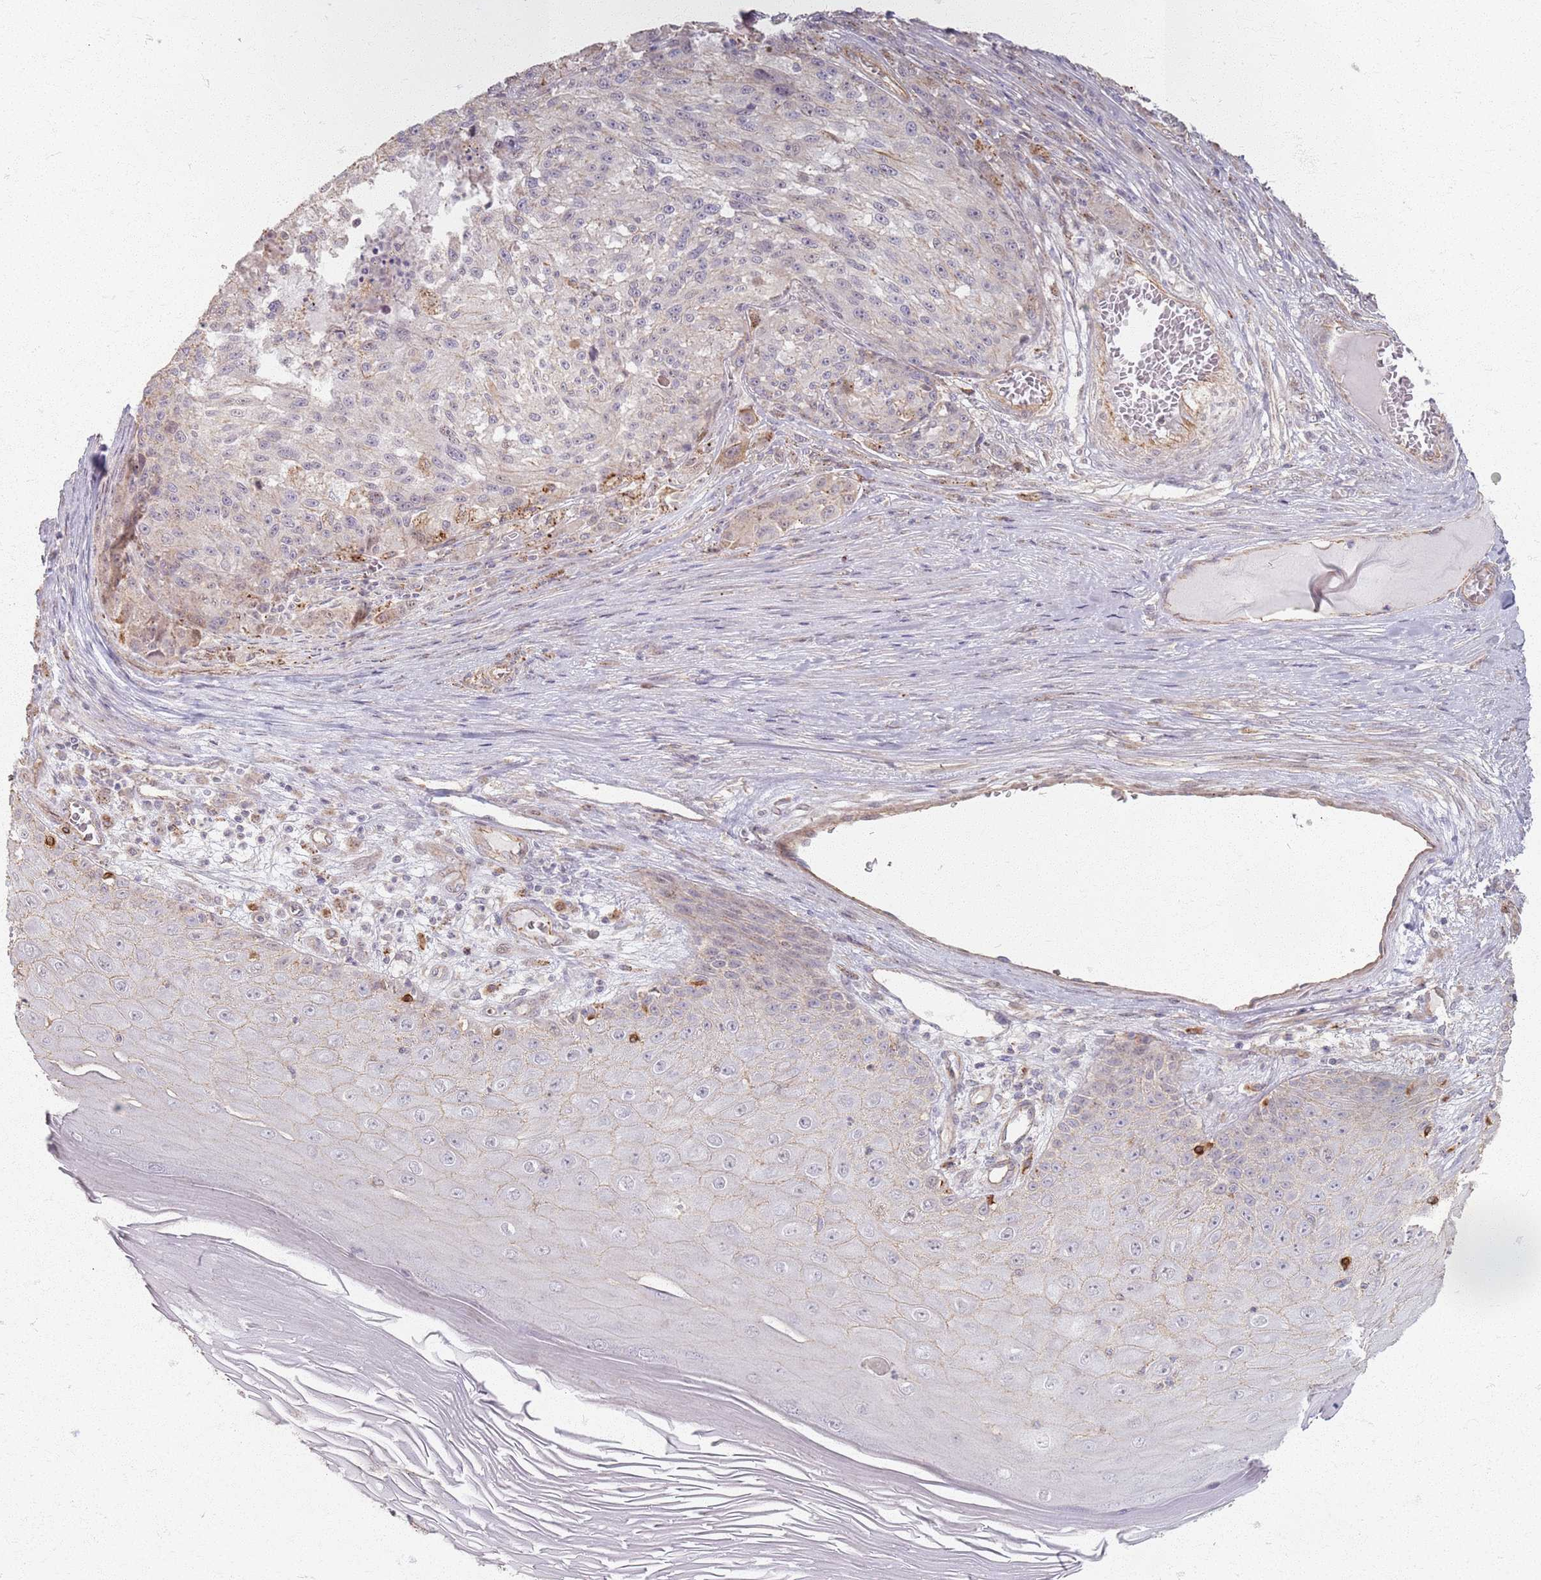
{"staining": {"intensity": "negative", "quantity": "none", "location": "none"}, "tissue": "melanoma", "cell_type": "Tumor cells", "image_type": "cancer", "snomed": [{"axis": "morphology", "description": "Malignant melanoma, NOS"}, {"axis": "topography", "description": "Skin"}], "caption": "Immunohistochemistry (IHC) of malignant melanoma shows no expression in tumor cells.", "gene": "KCNA5", "patient": {"sex": "male", "age": 53}}